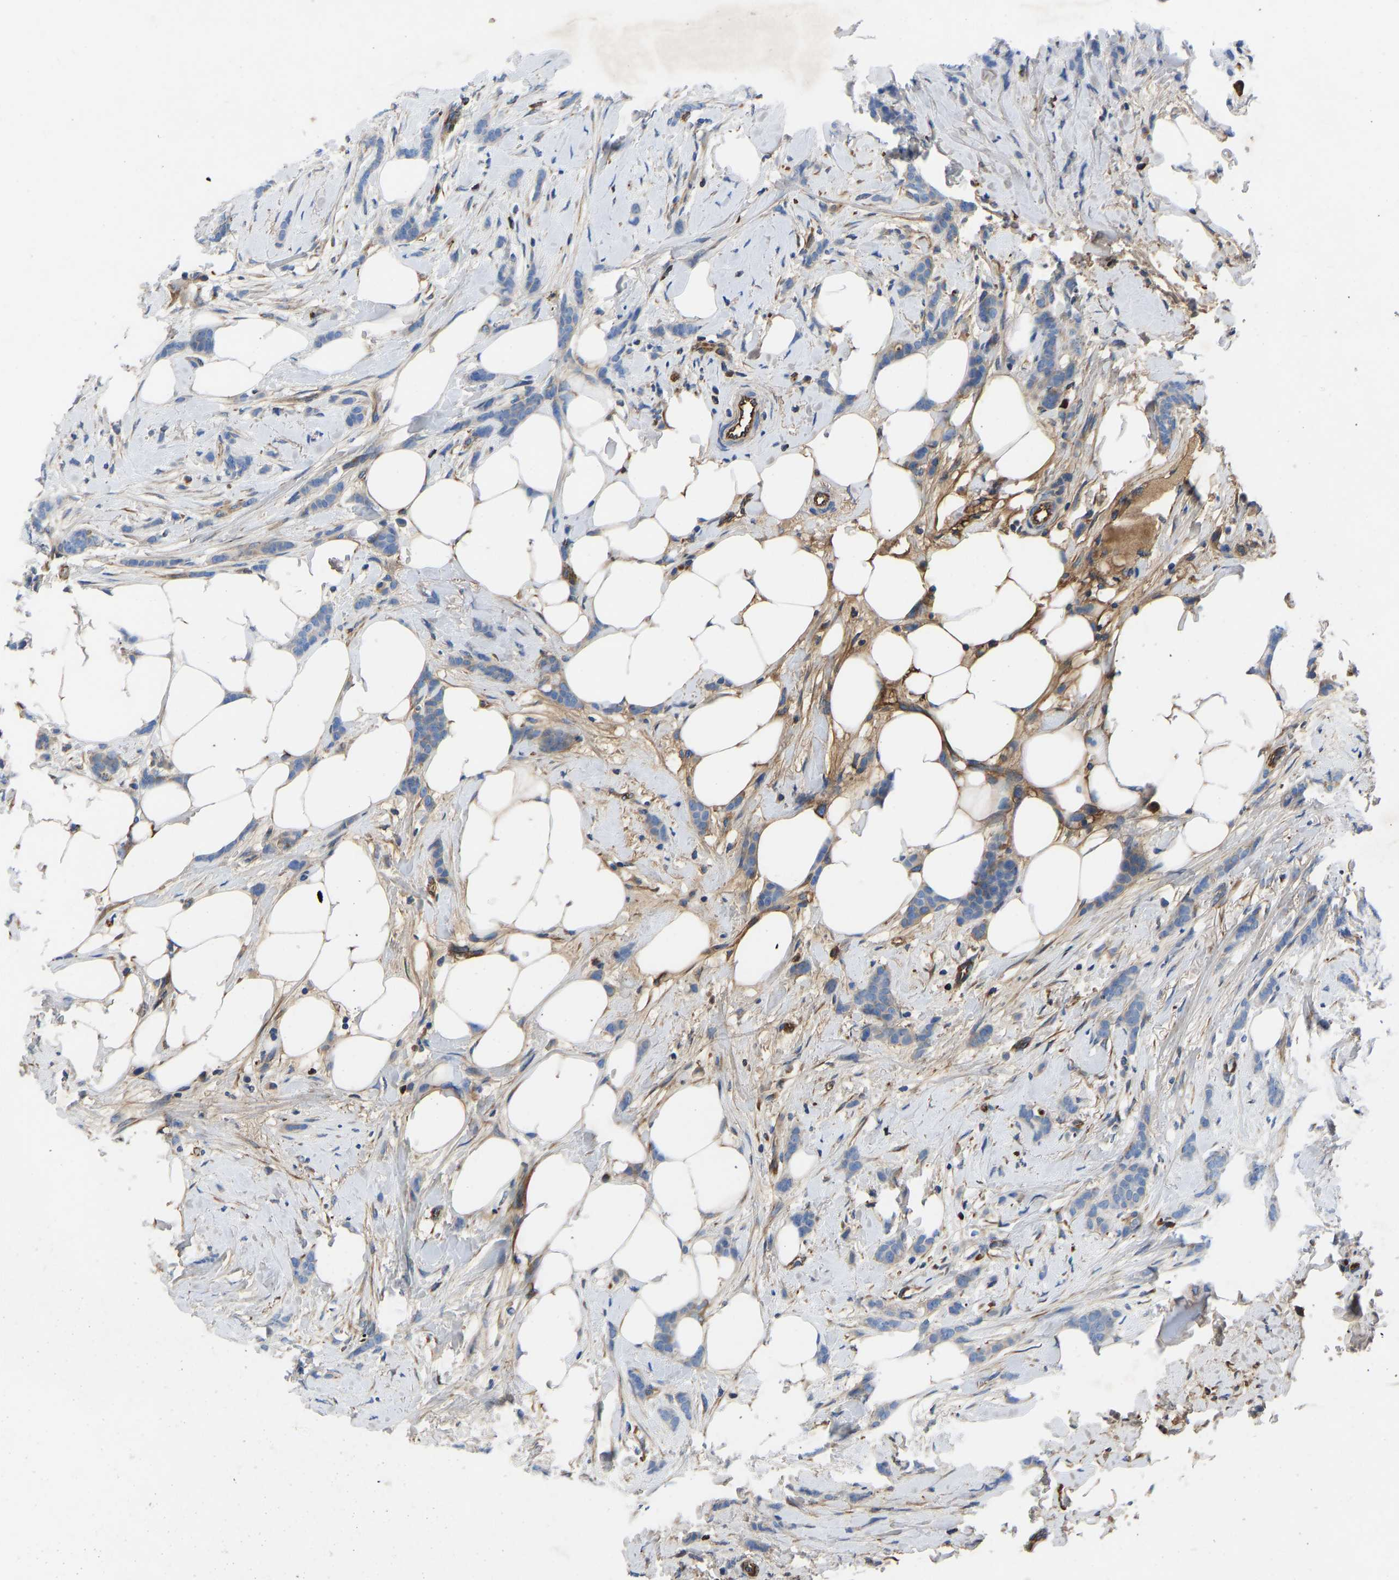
{"staining": {"intensity": "negative", "quantity": "none", "location": "none"}, "tissue": "breast cancer", "cell_type": "Tumor cells", "image_type": "cancer", "snomed": [{"axis": "morphology", "description": "Lobular carcinoma, in situ"}, {"axis": "morphology", "description": "Lobular carcinoma"}, {"axis": "topography", "description": "Breast"}], "caption": "Photomicrograph shows no protein positivity in tumor cells of lobular carcinoma in situ (breast) tissue.", "gene": "HSPG2", "patient": {"sex": "female", "age": 41}}